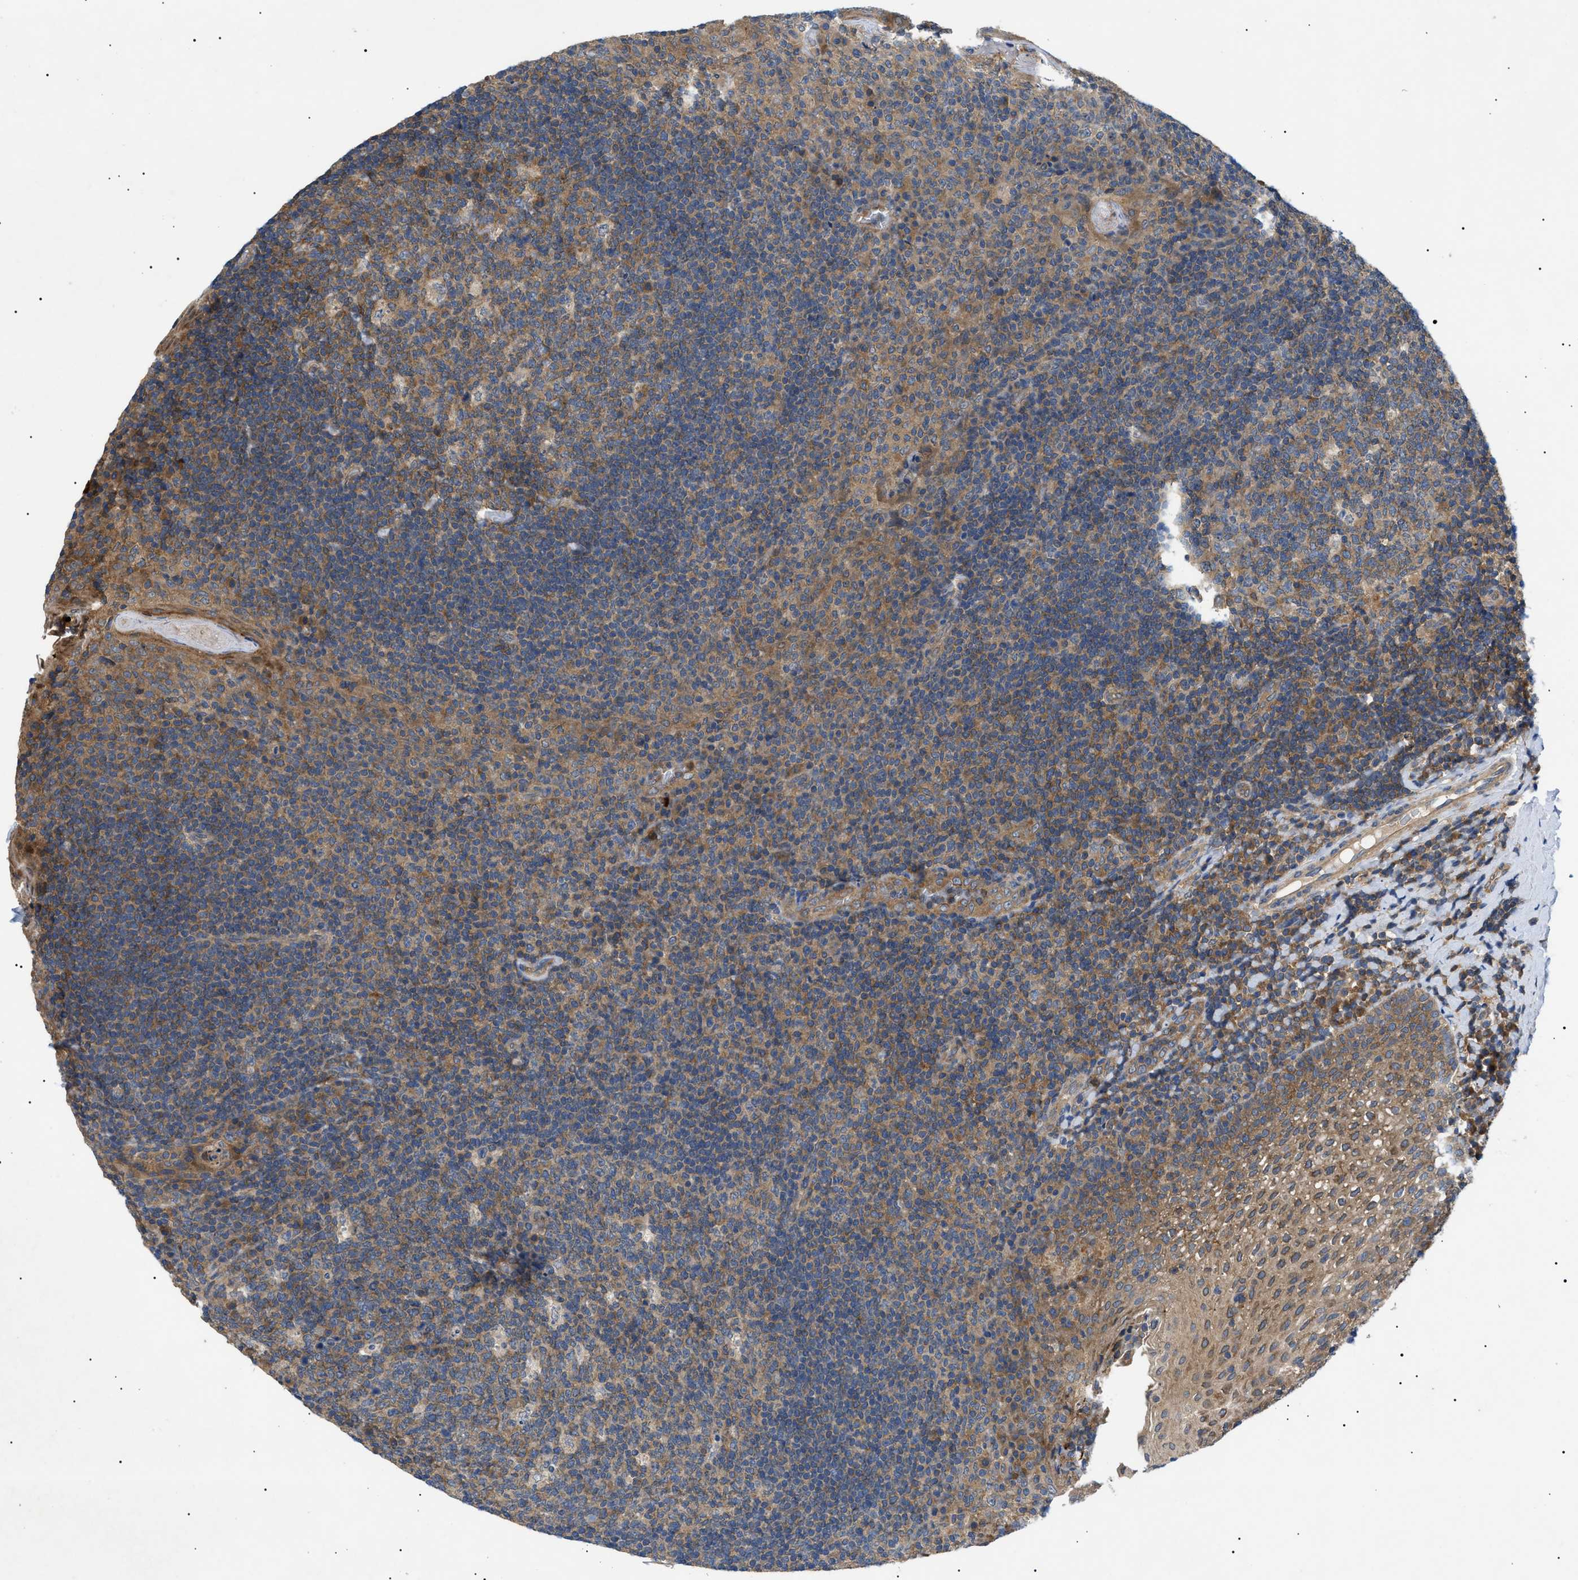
{"staining": {"intensity": "moderate", "quantity": "25%-75%", "location": "cytoplasmic/membranous"}, "tissue": "tonsil", "cell_type": "Germinal center cells", "image_type": "normal", "snomed": [{"axis": "morphology", "description": "Normal tissue, NOS"}, {"axis": "topography", "description": "Tonsil"}], "caption": "IHC image of benign tonsil: tonsil stained using IHC displays medium levels of moderate protein expression localized specifically in the cytoplasmic/membranous of germinal center cells, appearing as a cytoplasmic/membranous brown color.", "gene": "RIPK1", "patient": {"sex": "male", "age": 17}}